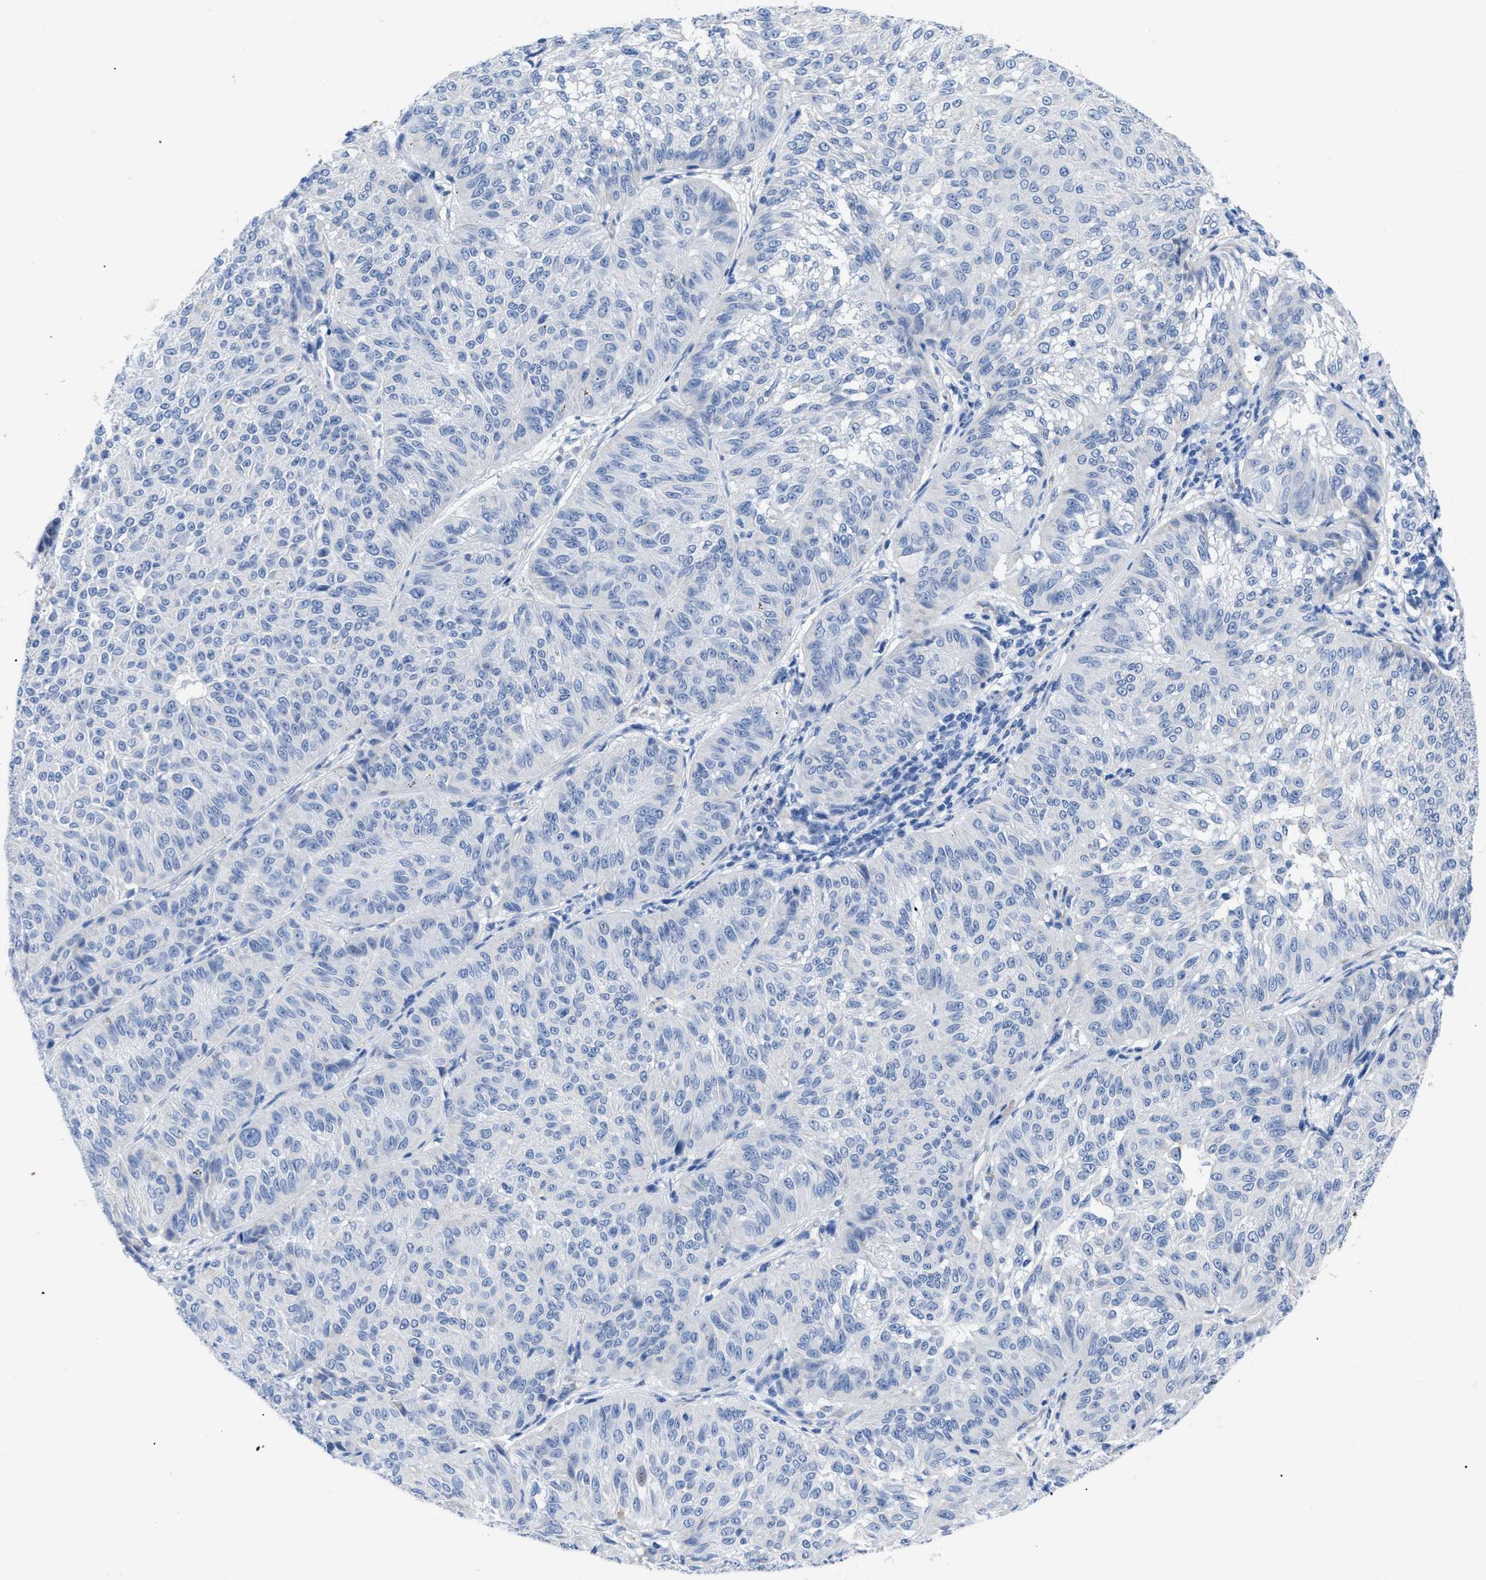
{"staining": {"intensity": "negative", "quantity": "none", "location": "none"}, "tissue": "melanoma", "cell_type": "Tumor cells", "image_type": "cancer", "snomed": [{"axis": "morphology", "description": "Malignant melanoma, NOS"}, {"axis": "topography", "description": "Skin"}], "caption": "Image shows no protein staining in tumor cells of melanoma tissue.", "gene": "TMEM68", "patient": {"sex": "female", "age": 72}}